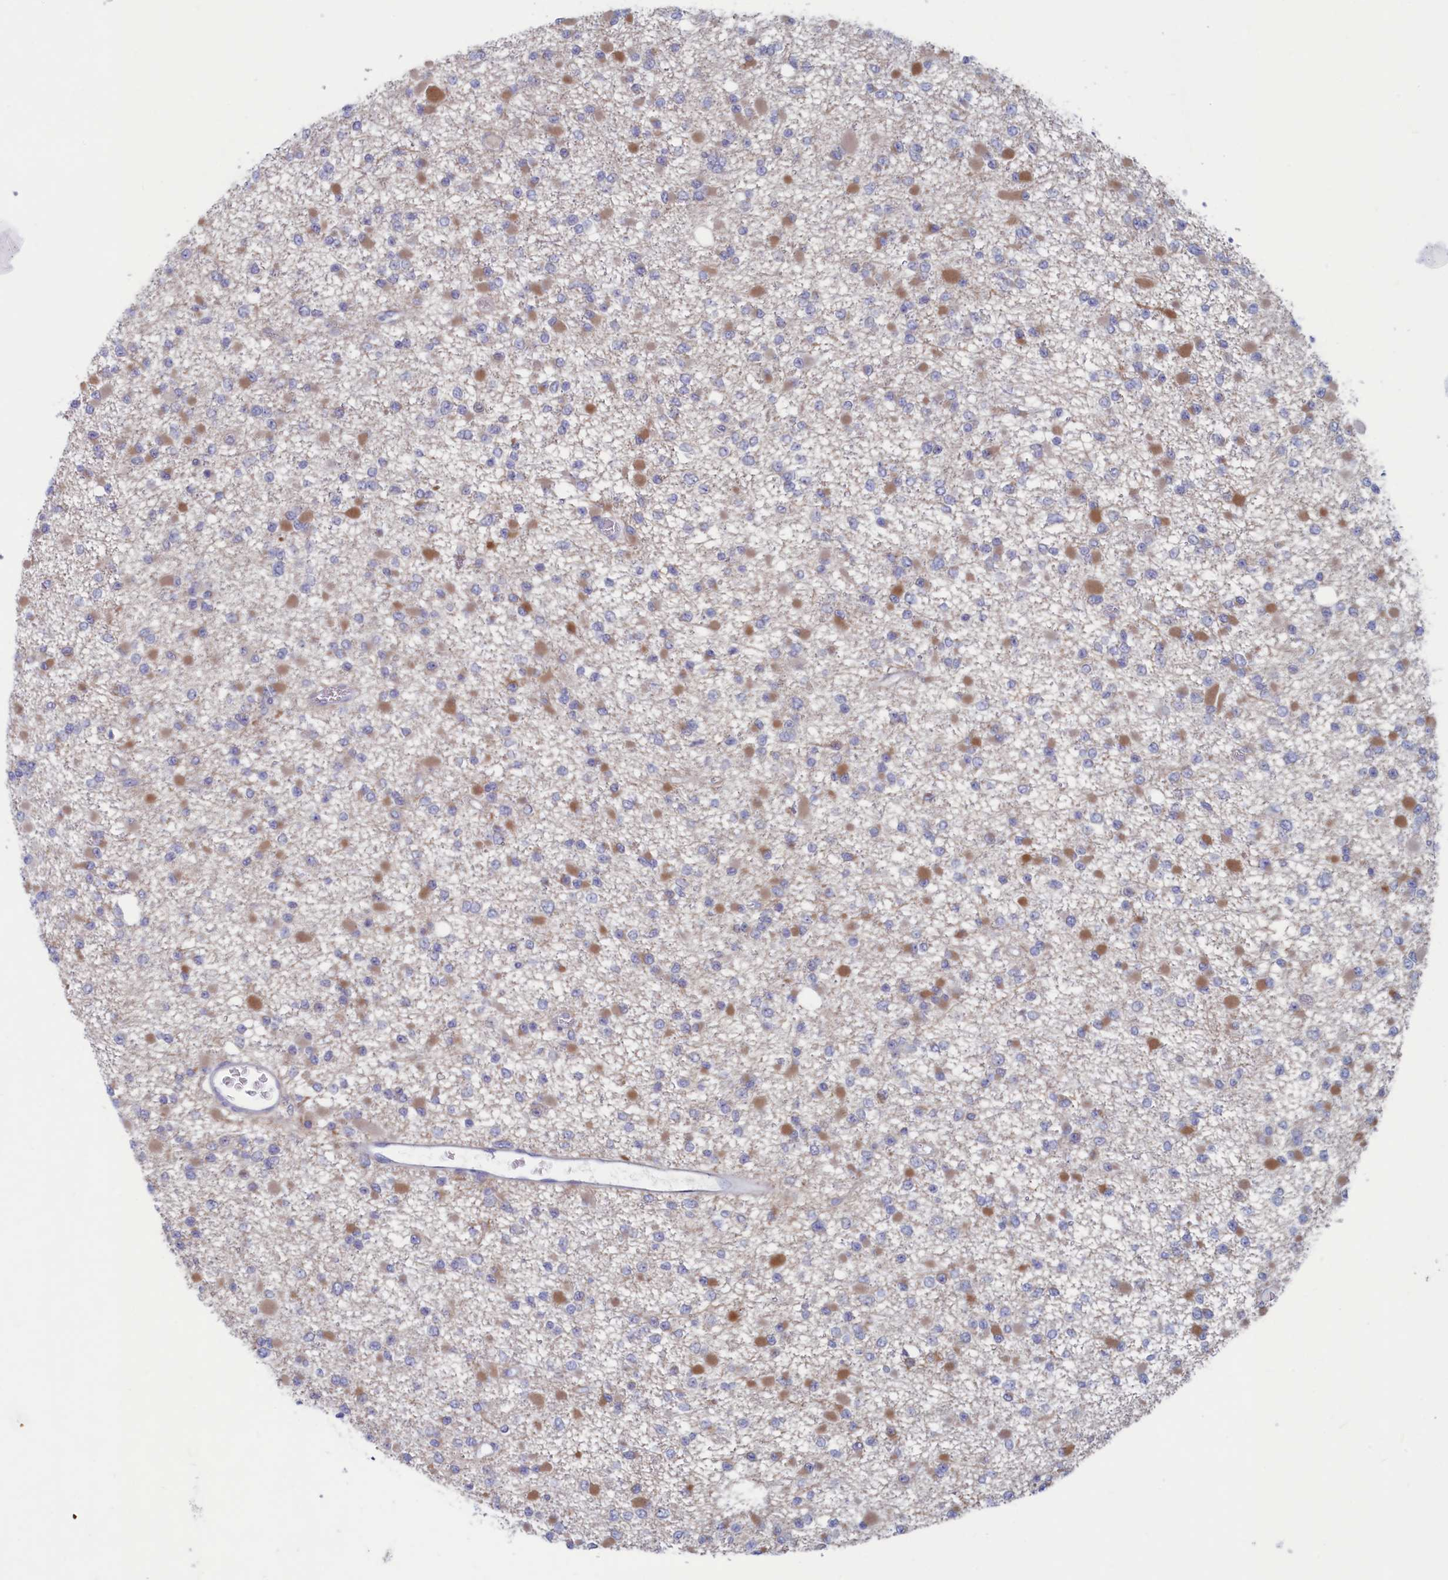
{"staining": {"intensity": "negative", "quantity": "none", "location": "none"}, "tissue": "glioma", "cell_type": "Tumor cells", "image_type": "cancer", "snomed": [{"axis": "morphology", "description": "Glioma, malignant, Low grade"}, {"axis": "topography", "description": "Brain"}], "caption": "Malignant glioma (low-grade) was stained to show a protein in brown. There is no significant expression in tumor cells.", "gene": "WDR76", "patient": {"sex": "female", "age": 22}}